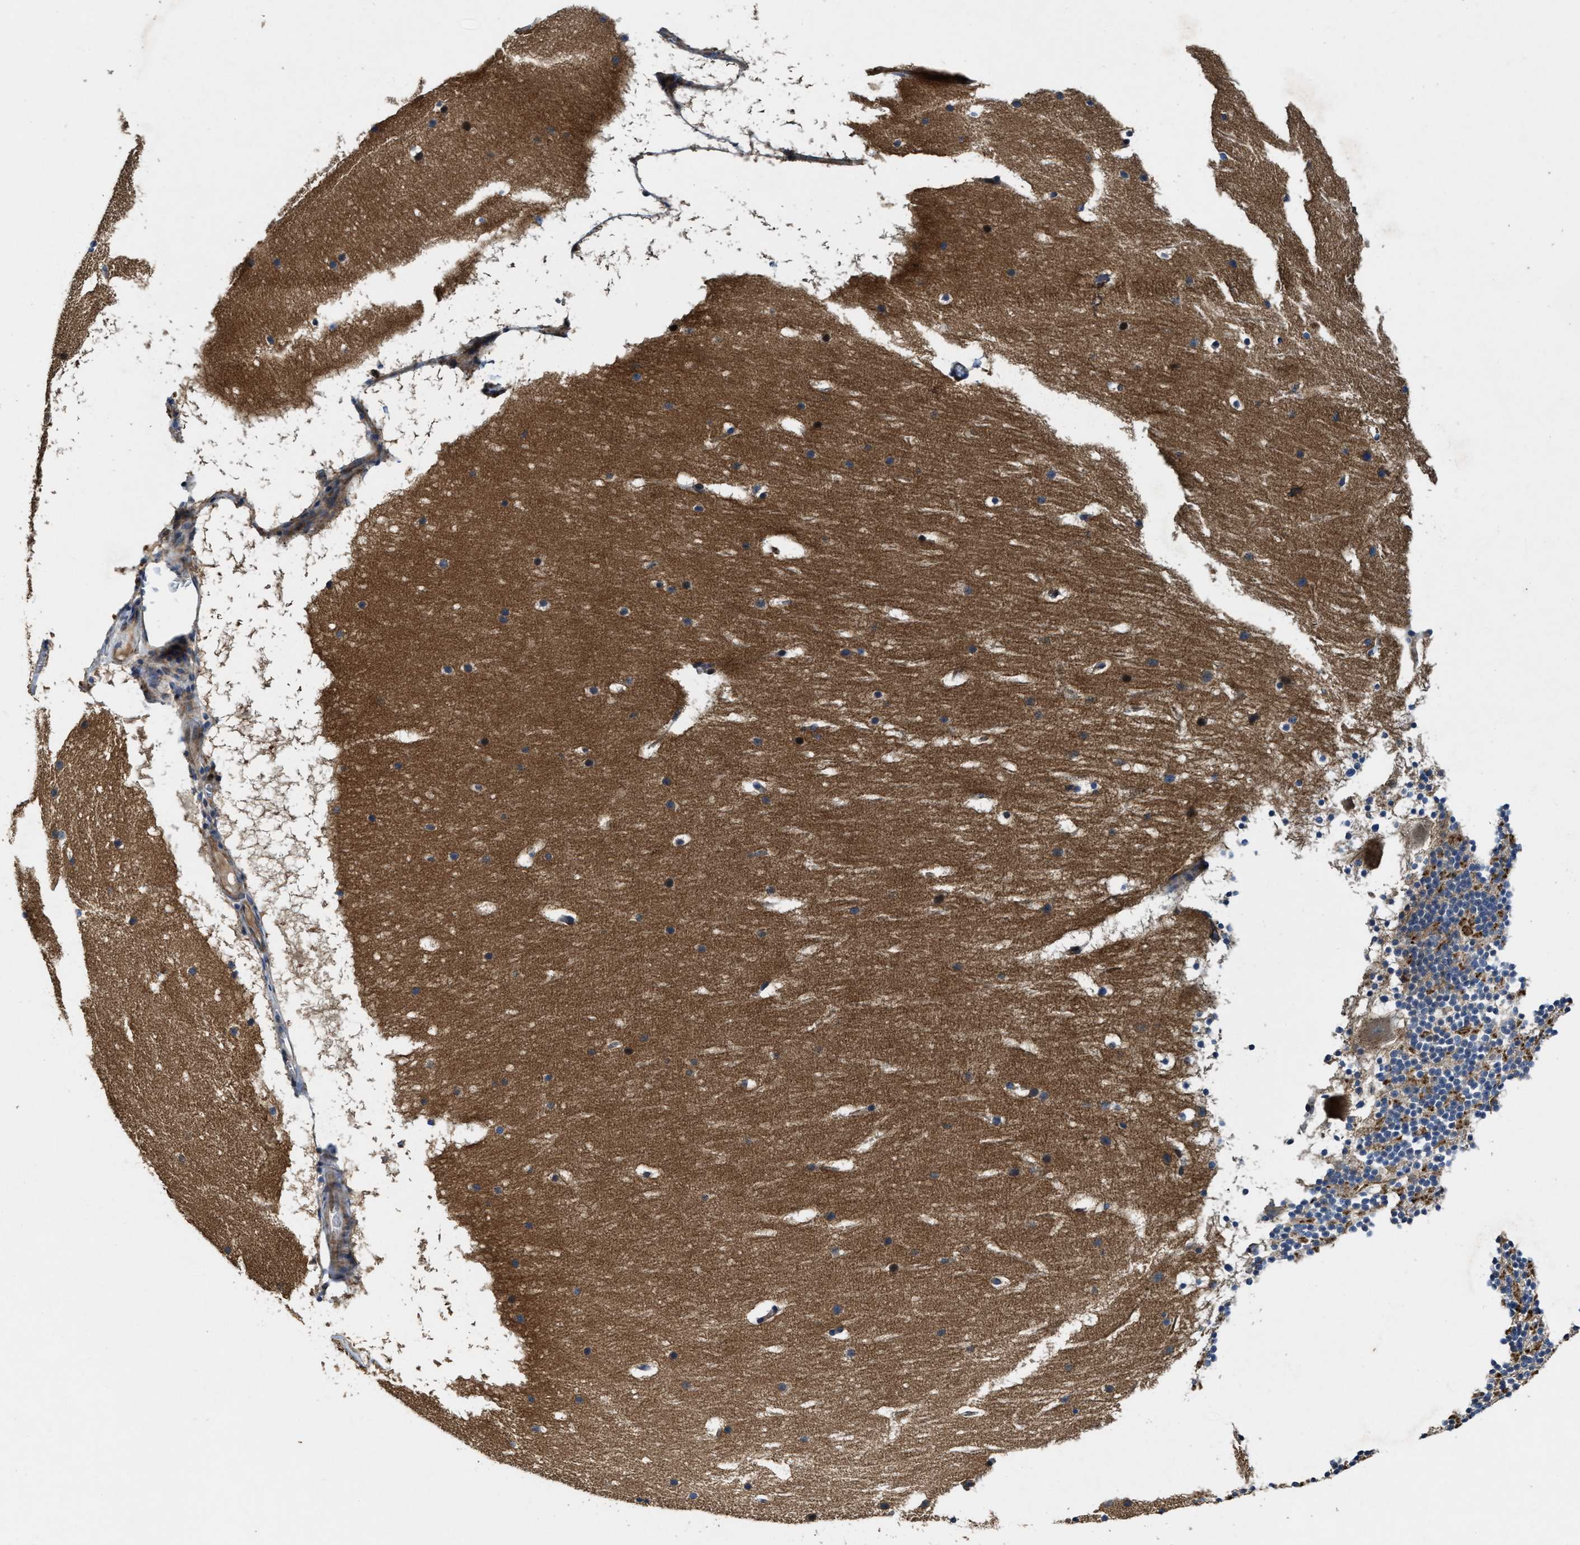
{"staining": {"intensity": "moderate", "quantity": "25%-75%", "location": "cytoplasmic/membranous"}, "tissue": "cerebellum", "cell_type": "Cells in granular layer", "image_type": "normal", "snomed": [{"axis": "morphology", "description": "Normal tissue, NOS"}, {"axis": "topography", "description": "Cerebellum"}], "caption": "Immunohistochemical staining of normal cerebellum demonstrates 25%-75% levels of moderate cytoplasmic/membranous protein staining in about 25%-75% of cells in granular layer.", "gene": "PTAR1", "patient": {"sex": "male", "age": 45}}